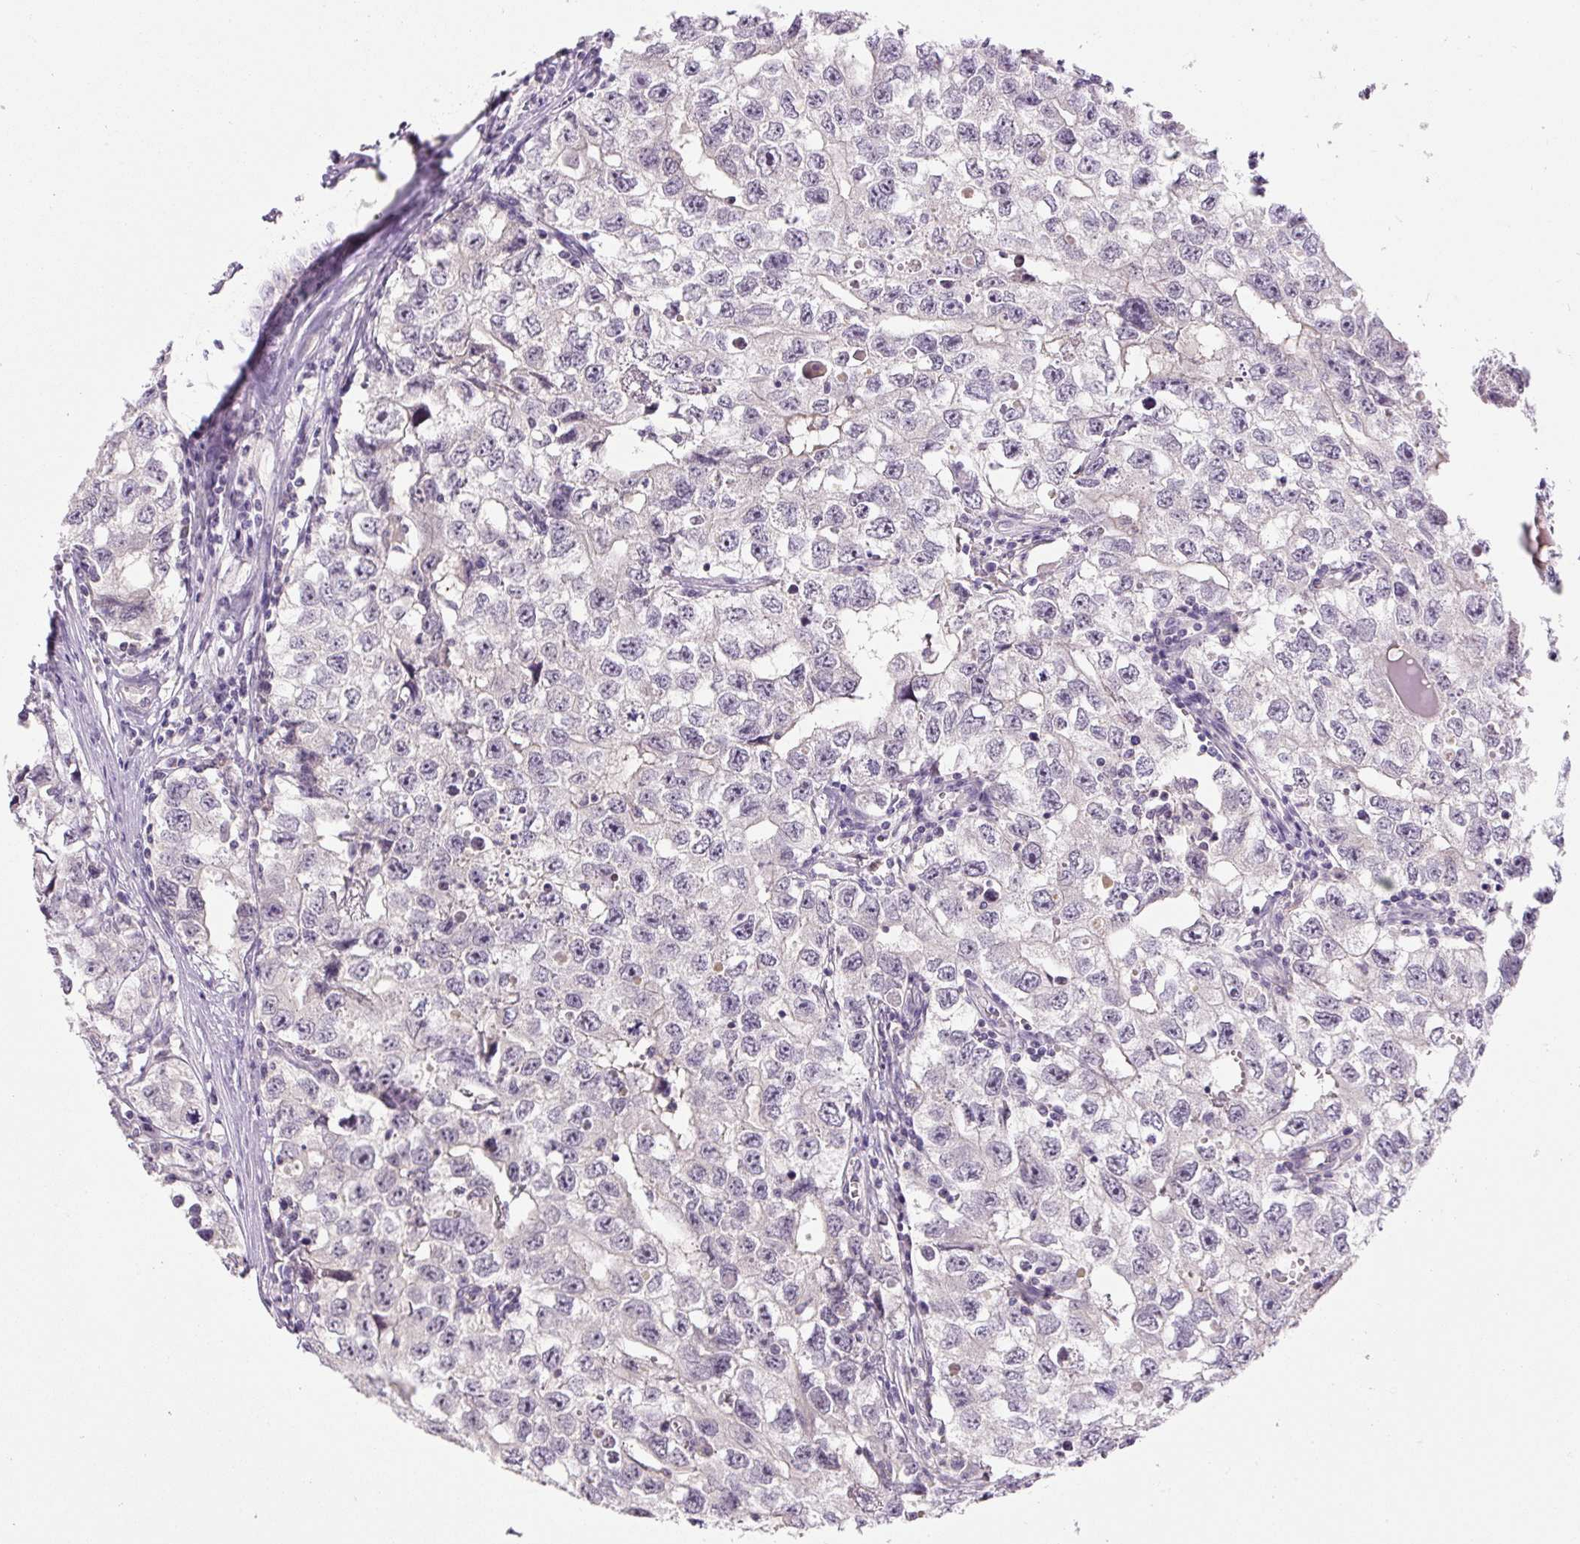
{"staining": {"intensity": "negative", "quantity": "none", "location": "none"}, "tissue": "testis cancer", "cell_type": "Tumor cells", "image_type": "cancer", "snomed": [{"axis": "morphology", "description": "Seminoma, NOS"}, {"axis": "morphology", "description": "Carcinoma, Embryonal, NOS"}, {"axis": "topography", "description": "Testis"}], "caption": "There is no significant staining in tumor cells of seminoma (testis).", "gene": "FABP7", "patient": {"sex": "male", "age": 43}}